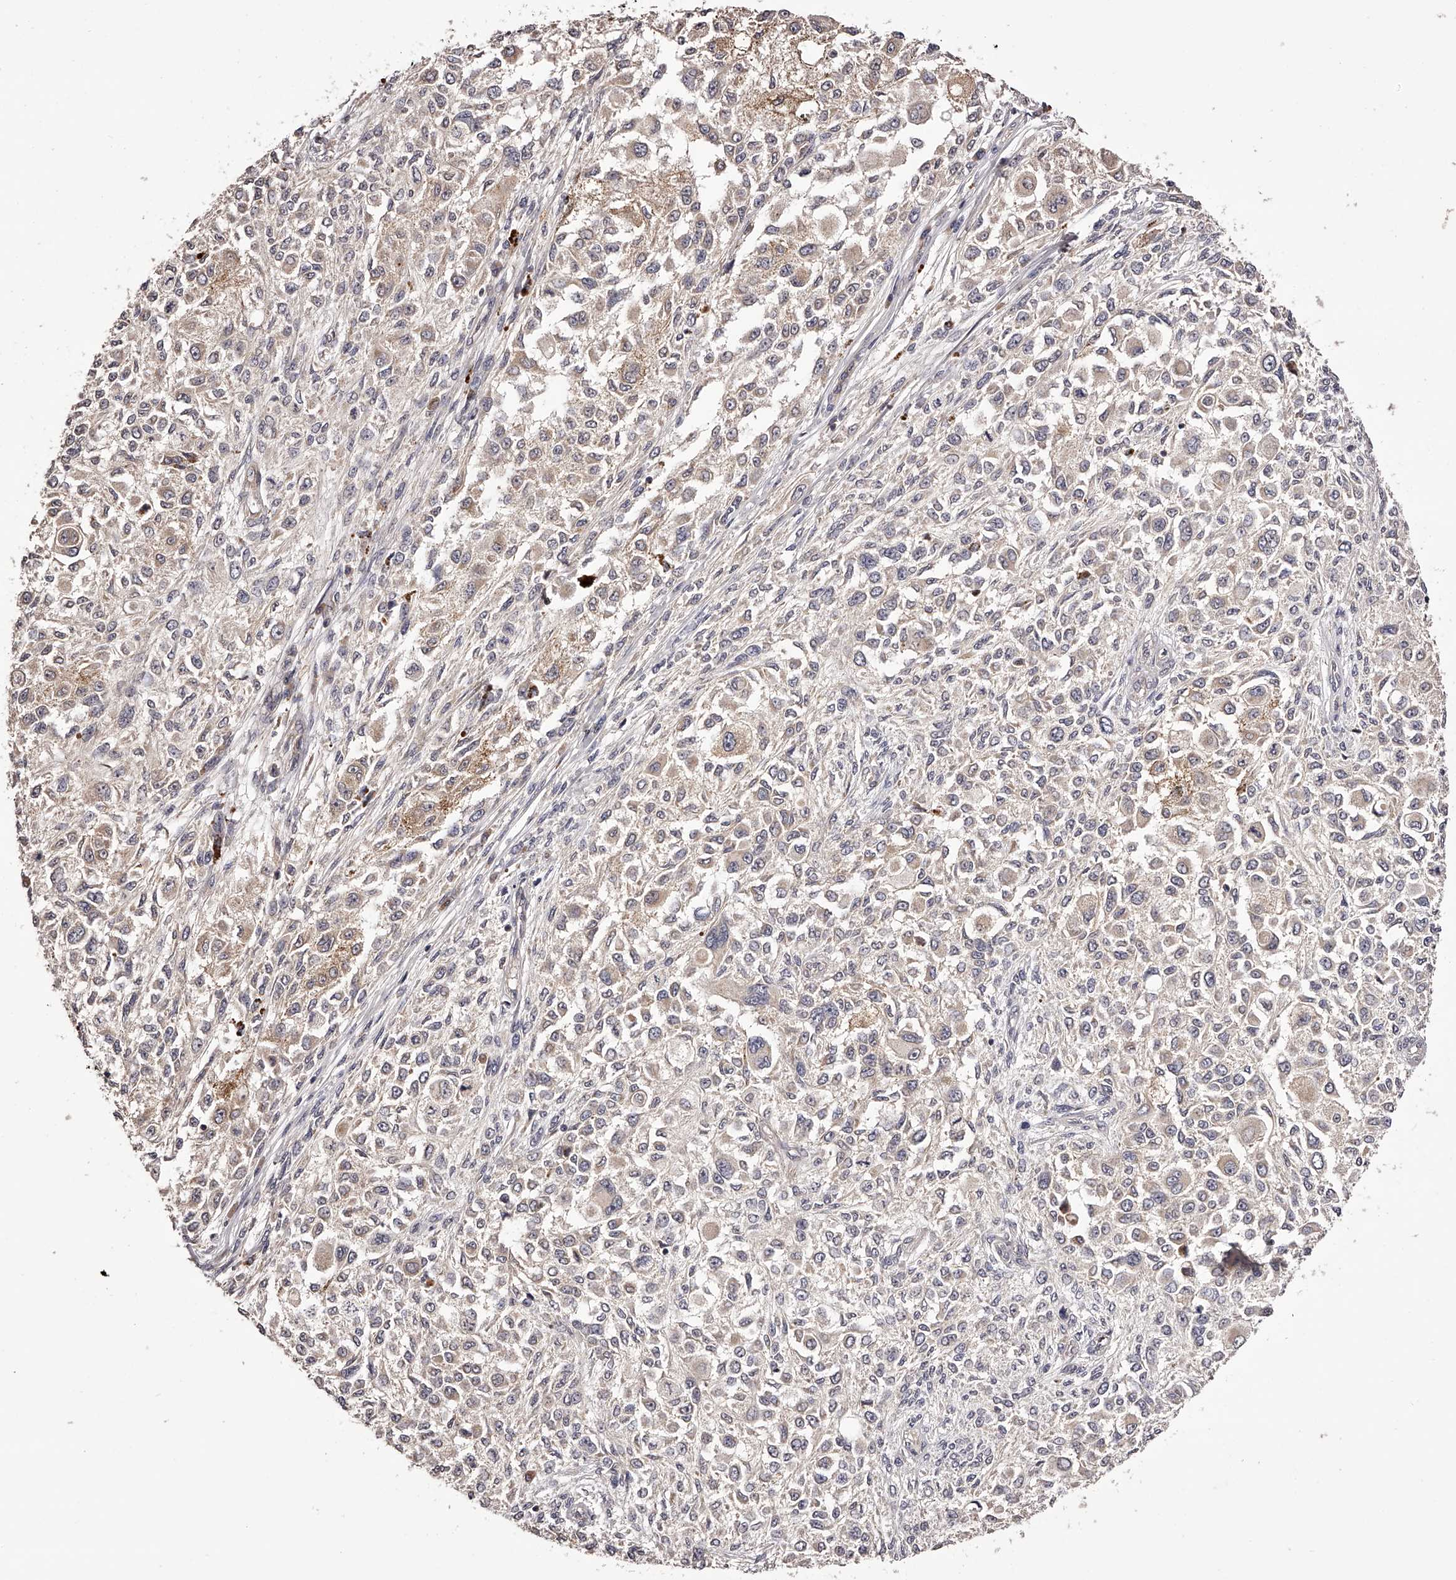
{"staining": {"intensity": "weak", "quantity": "25%-75%", "location": "cytoplasmic/membranous"}, "tissue": "melanoma", "cell_type": "Tumor cells", "image_type": "cancer", "snomed": [{"axis": "morphology", "description": "Necrosis, NOS"}, {"axis": "morphology", "description": "Malignant melanoma, NOS"}, {"axis": "topography", "description": "Skin"}], "caption": "The histopathology image shows staining of malignant melanoma, revealing weak cytoplasmic/membranous protein expression (brown color) within tumor cells.", "gene": "ODF2L", "patient": {"sex": "female", "age": 87}}